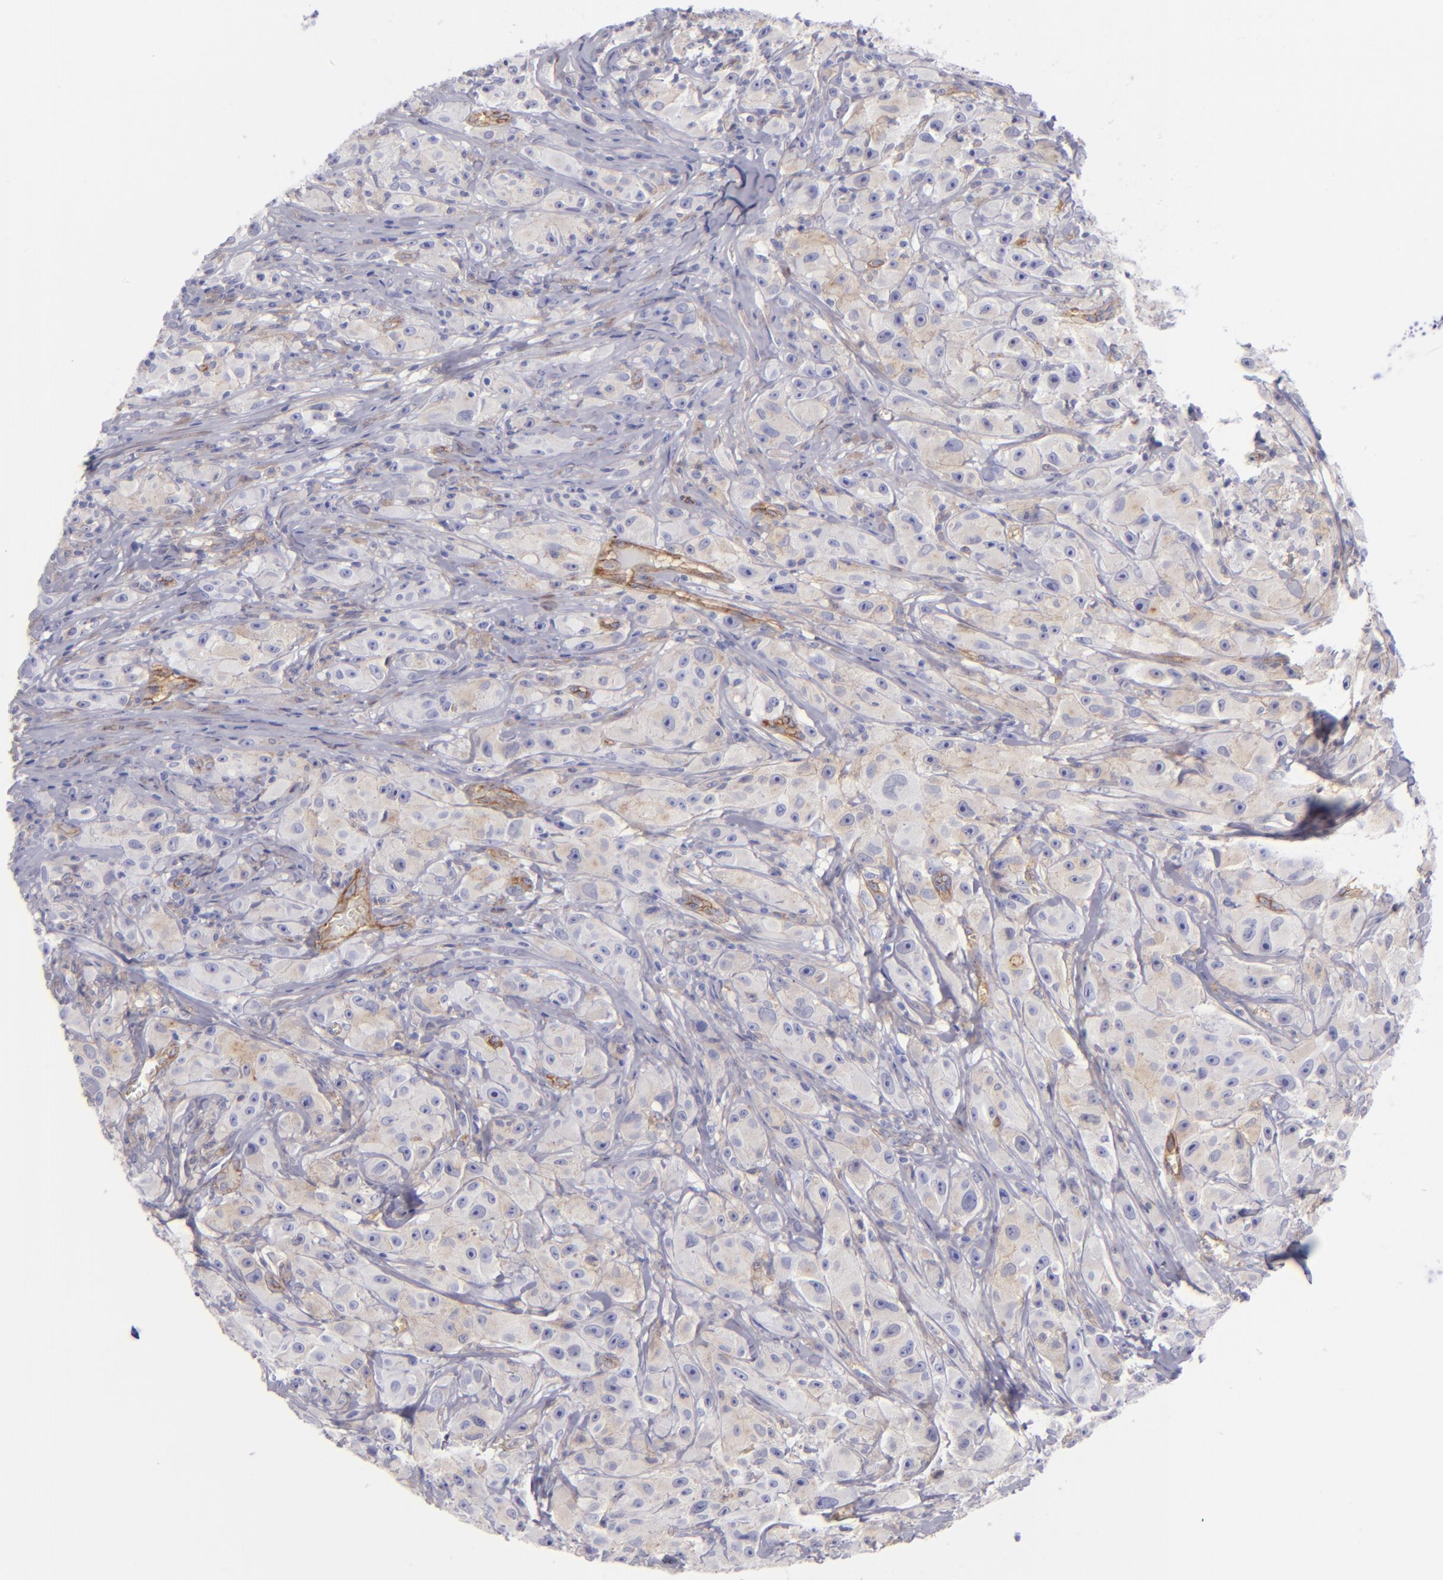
{"staining": {"intensity": "weak", "quantity": "<25%", "location": "cytoplasmic/membranous"}, "tissue": "melanoma", "cell_type": "Tumor cells", "image_type": "cancer", "snomed": [{"axis": "morphology", "description": "Malignant melanoma, NOS"}, {"axis": "topography", "description": "Skin"}], "caption": "High power microscopy photomicrograph of an IHC histopathology image of melanoma, revealing no significant positivity in tumor cells.", "gene": "ENTPD1", "patient": {"sex": "male", "age": 56}}